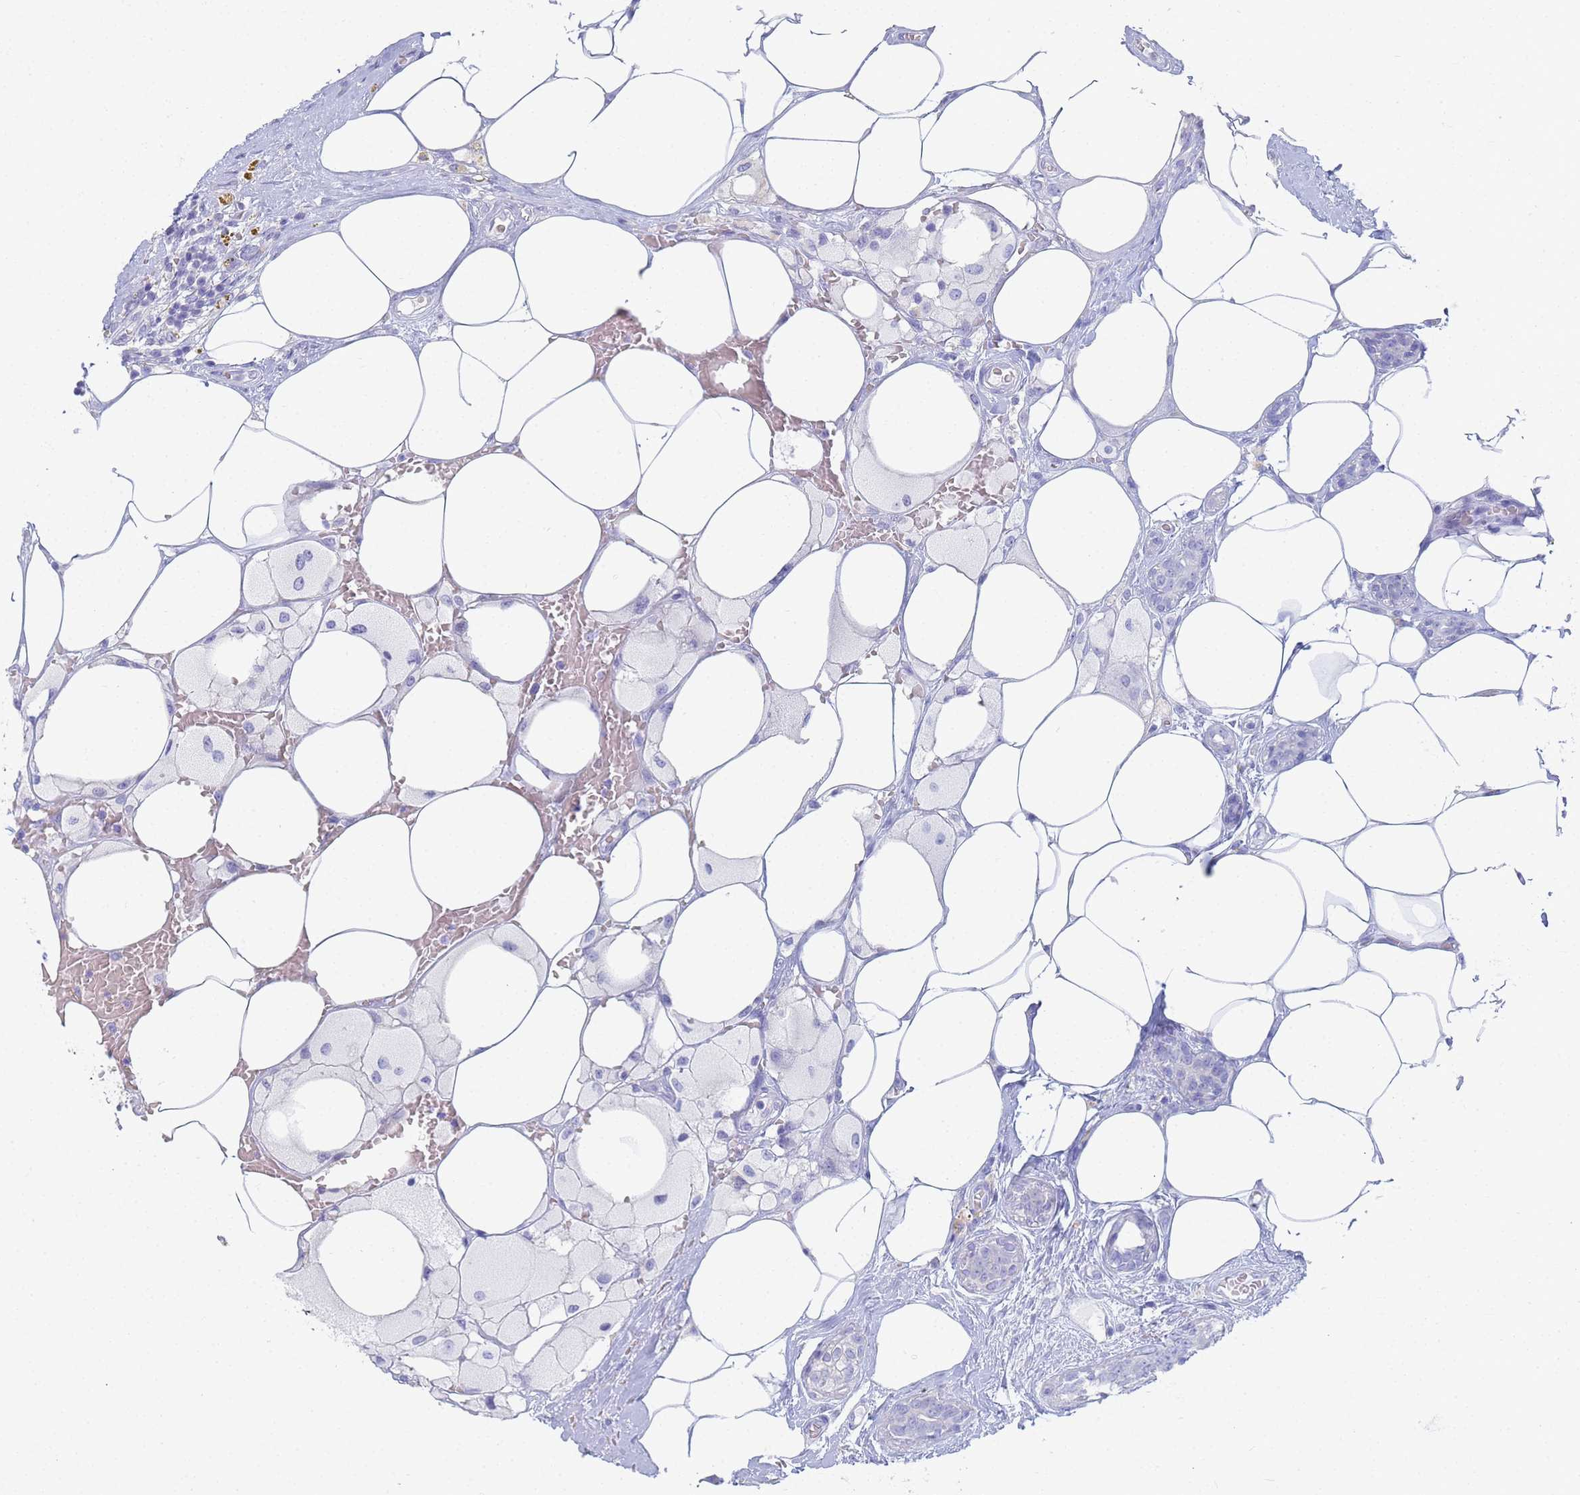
{"staining": {"intensity": "negative", "quantity": "none", "location": "none"}, "tissue": "breast cancer", "cell_type": "Tumor cells", "image_type": "cancer", "snomed": [{"axis": "morphology", "description": "Lobular carcinoma"}, {"axis": "topography", "description": "Breast"}], "caption": "Image shows no significant protein positivity in tumor cells of breast lobular carcinoma. The staining is performed using DAB brown chromogen with nuclei counter-stained in using hematoxylin.", "gene": "SHARPIN", "patient": {"sex": "female", "age": 58}}